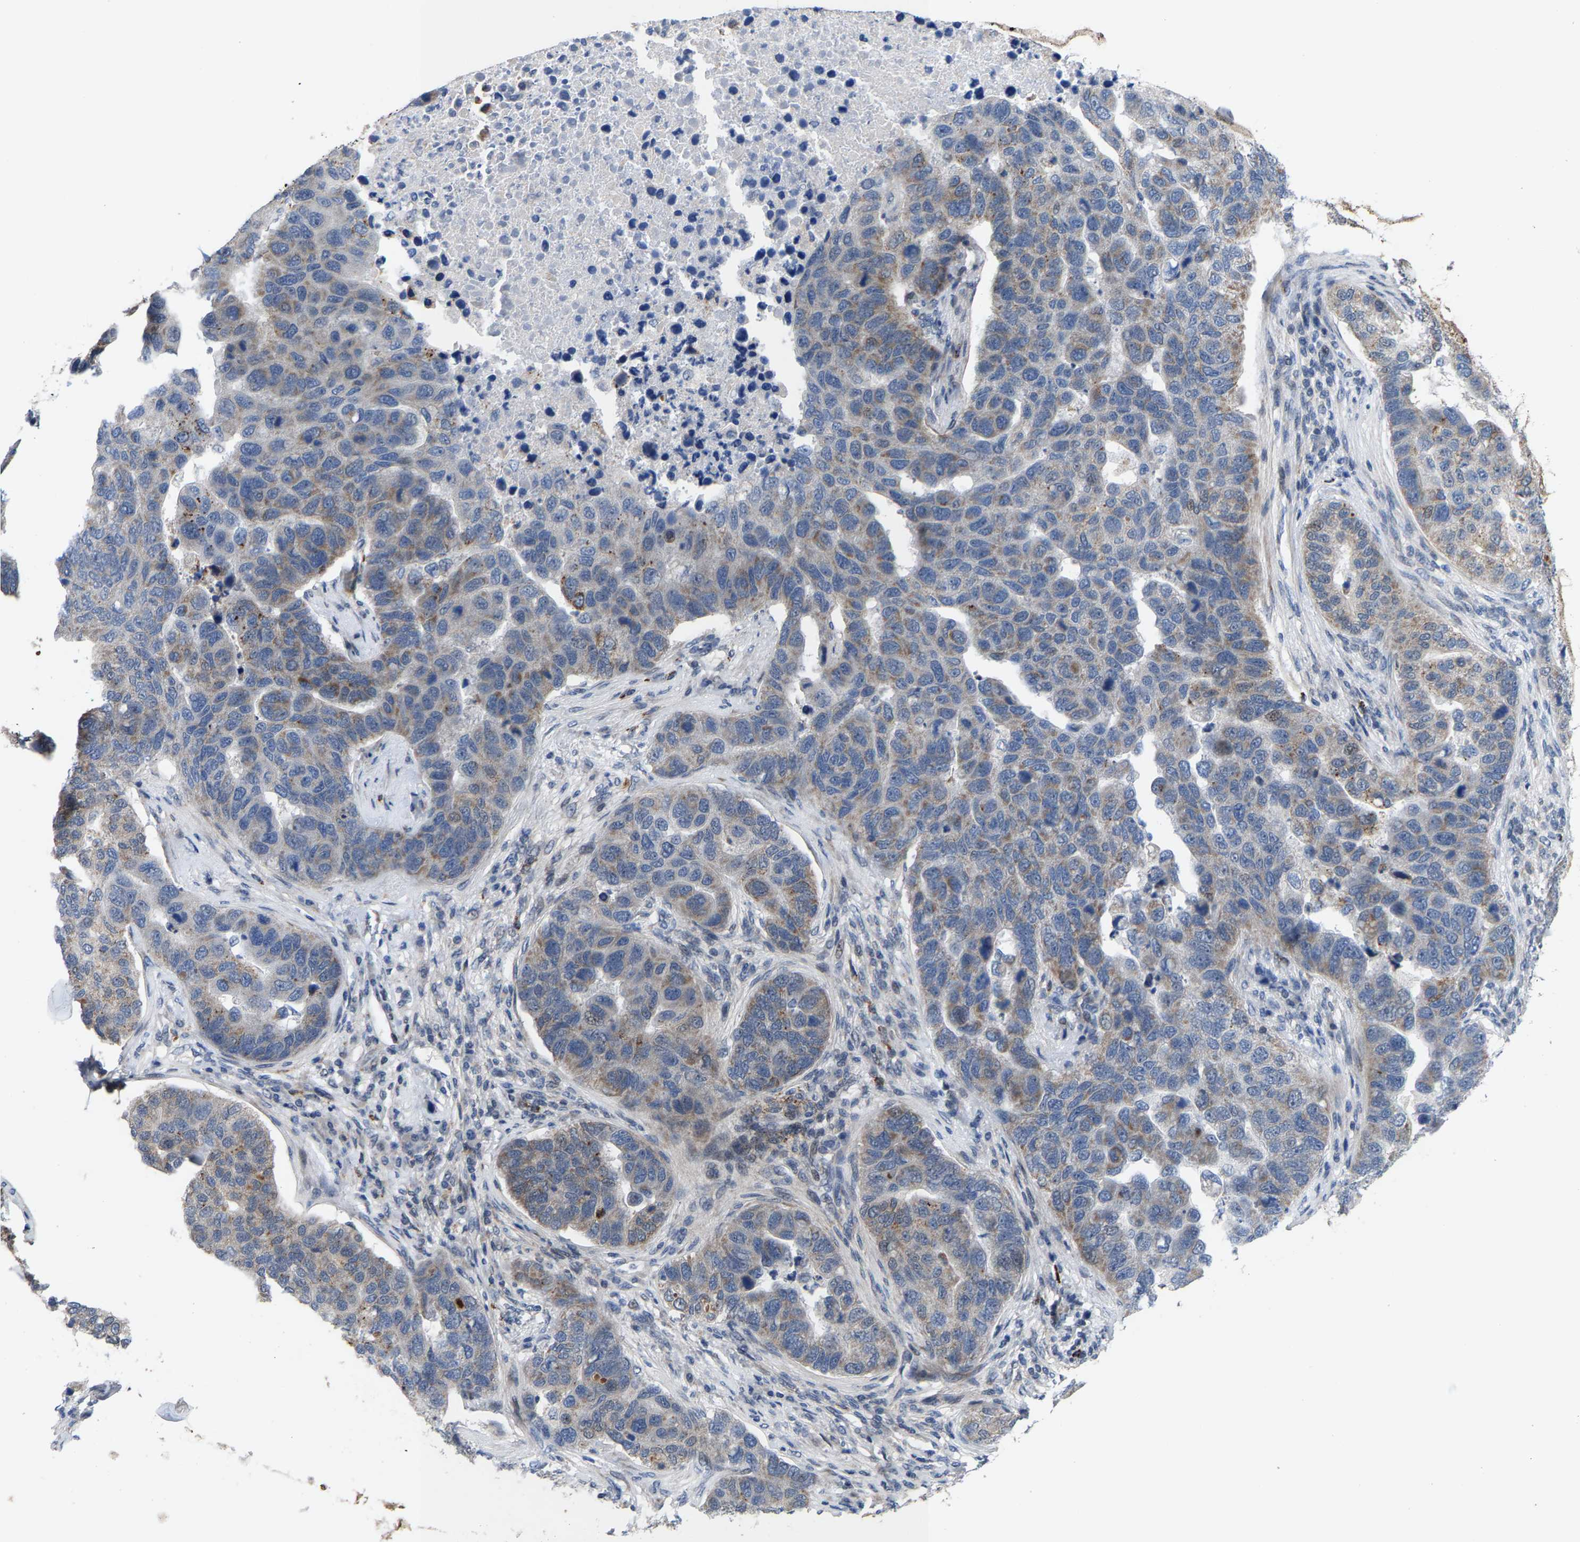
{"staining": {"intensity": "weak", "quantity": "<25%", "location": "cytoplasmic/membranous"}, "tissue": "pancreatic cancer", "cell_type": "Tumor cells", "image_type": "cancer", "snomed": [{"axis": "morphology", "description": "Adenocarcinoma, NOS"}, {"axis": "topography", "description": "Pancreas"}], "caption": "This is an immunohistochemistry (IHC) histopathology image of pancreatic cancer. There is no positivity in tumor cells.", "gene": "TDRKH", "patient": {"sex": "female", "age": 61}}